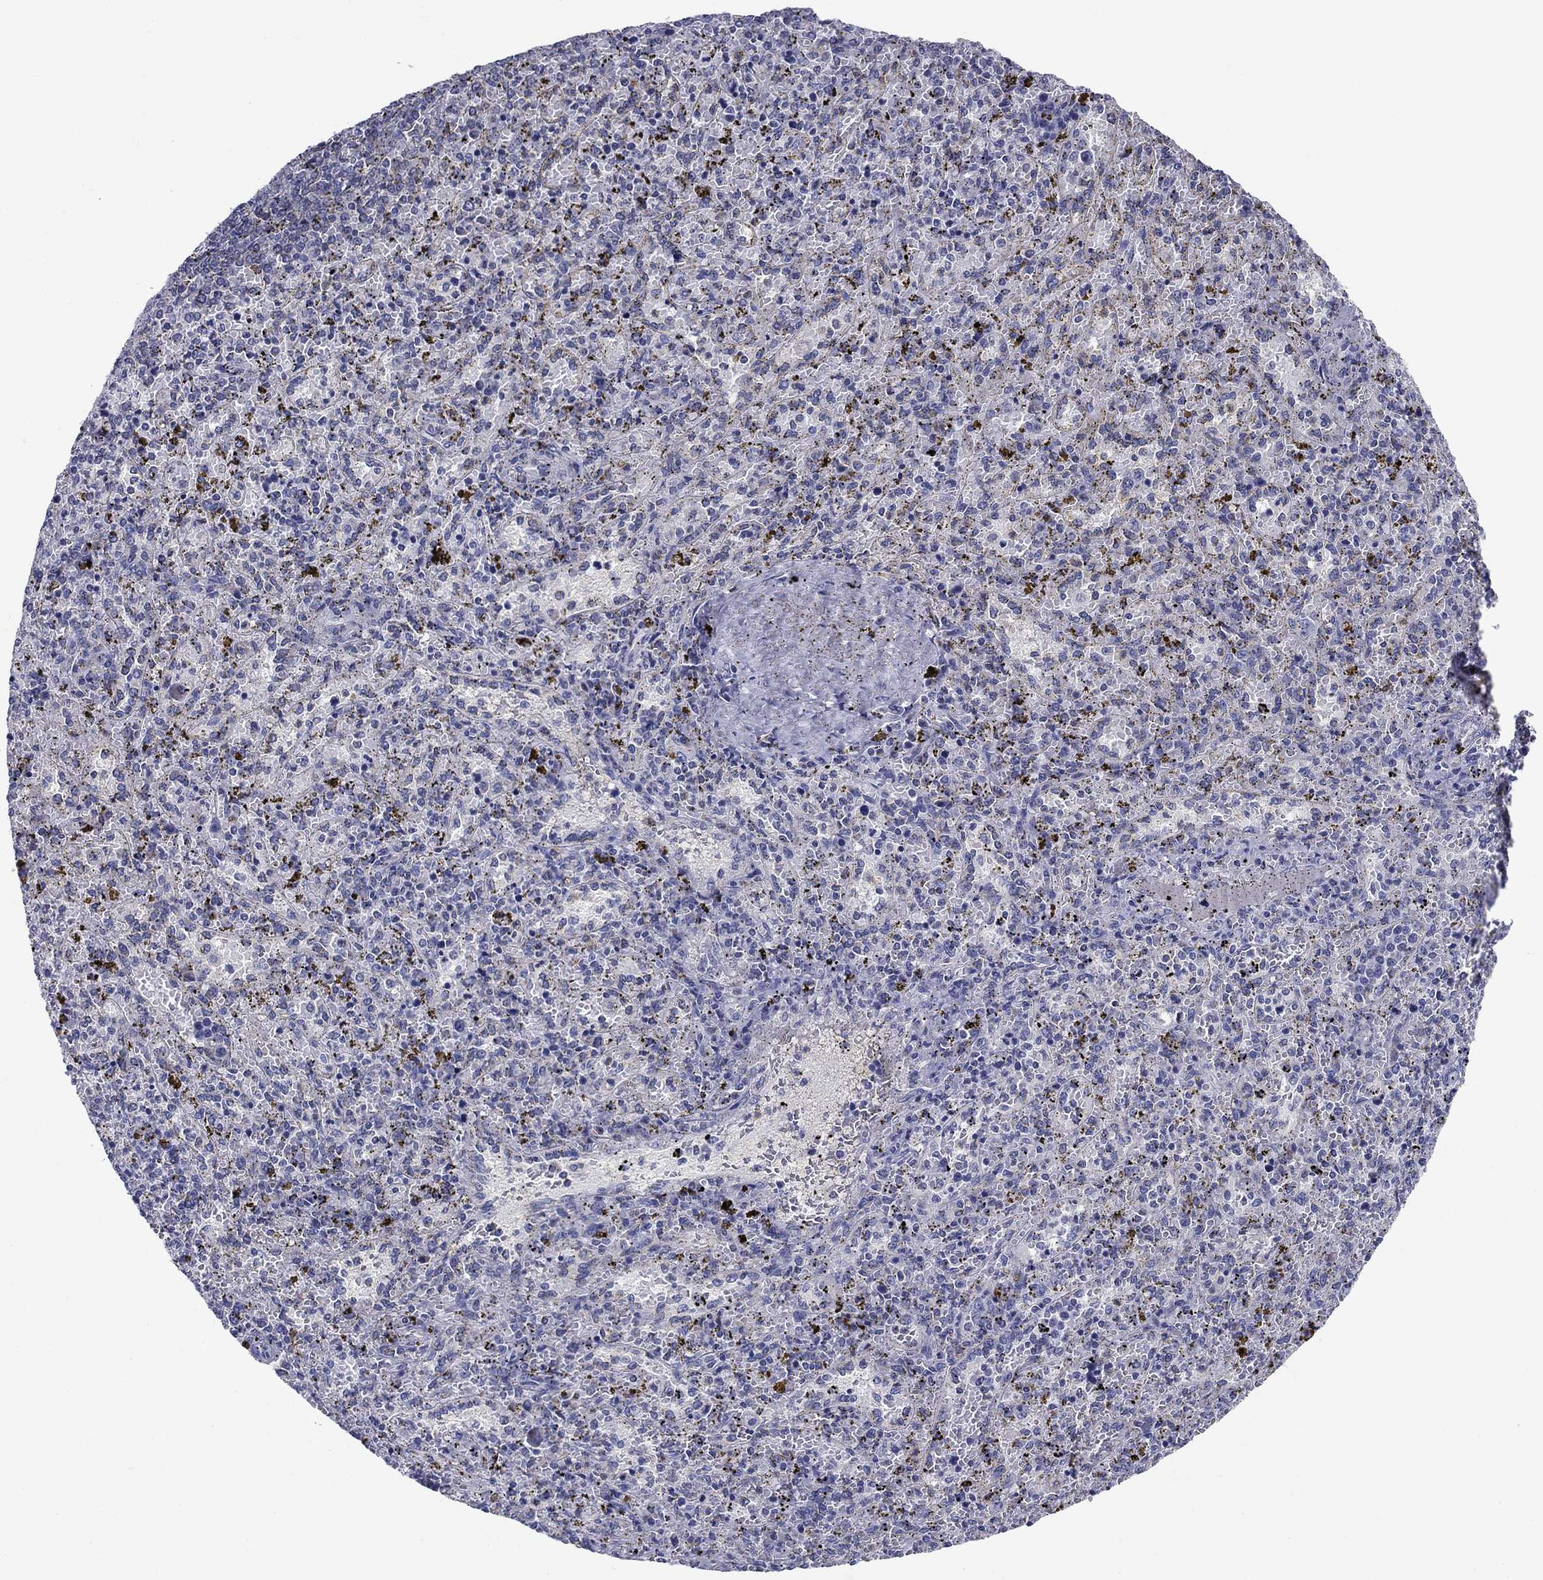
{"staining": {"intensity": "negative", "quantity": "none", "location": "none"}, "tissue": "spleen", "cell_type": "Cells in red pulp", "image_type": "normal", "snomed": [{"axis": "morphology", "description": "Normal tissue, NOS"}, {"axis": "topography", "description": "Spleen"}], "caption": "DAB immunohistochemical staining of benign spleen exhibits no significant staining in cells in red pulp.", "gene": "UPB1", "patient": {"sex": "female", "age": 50}}